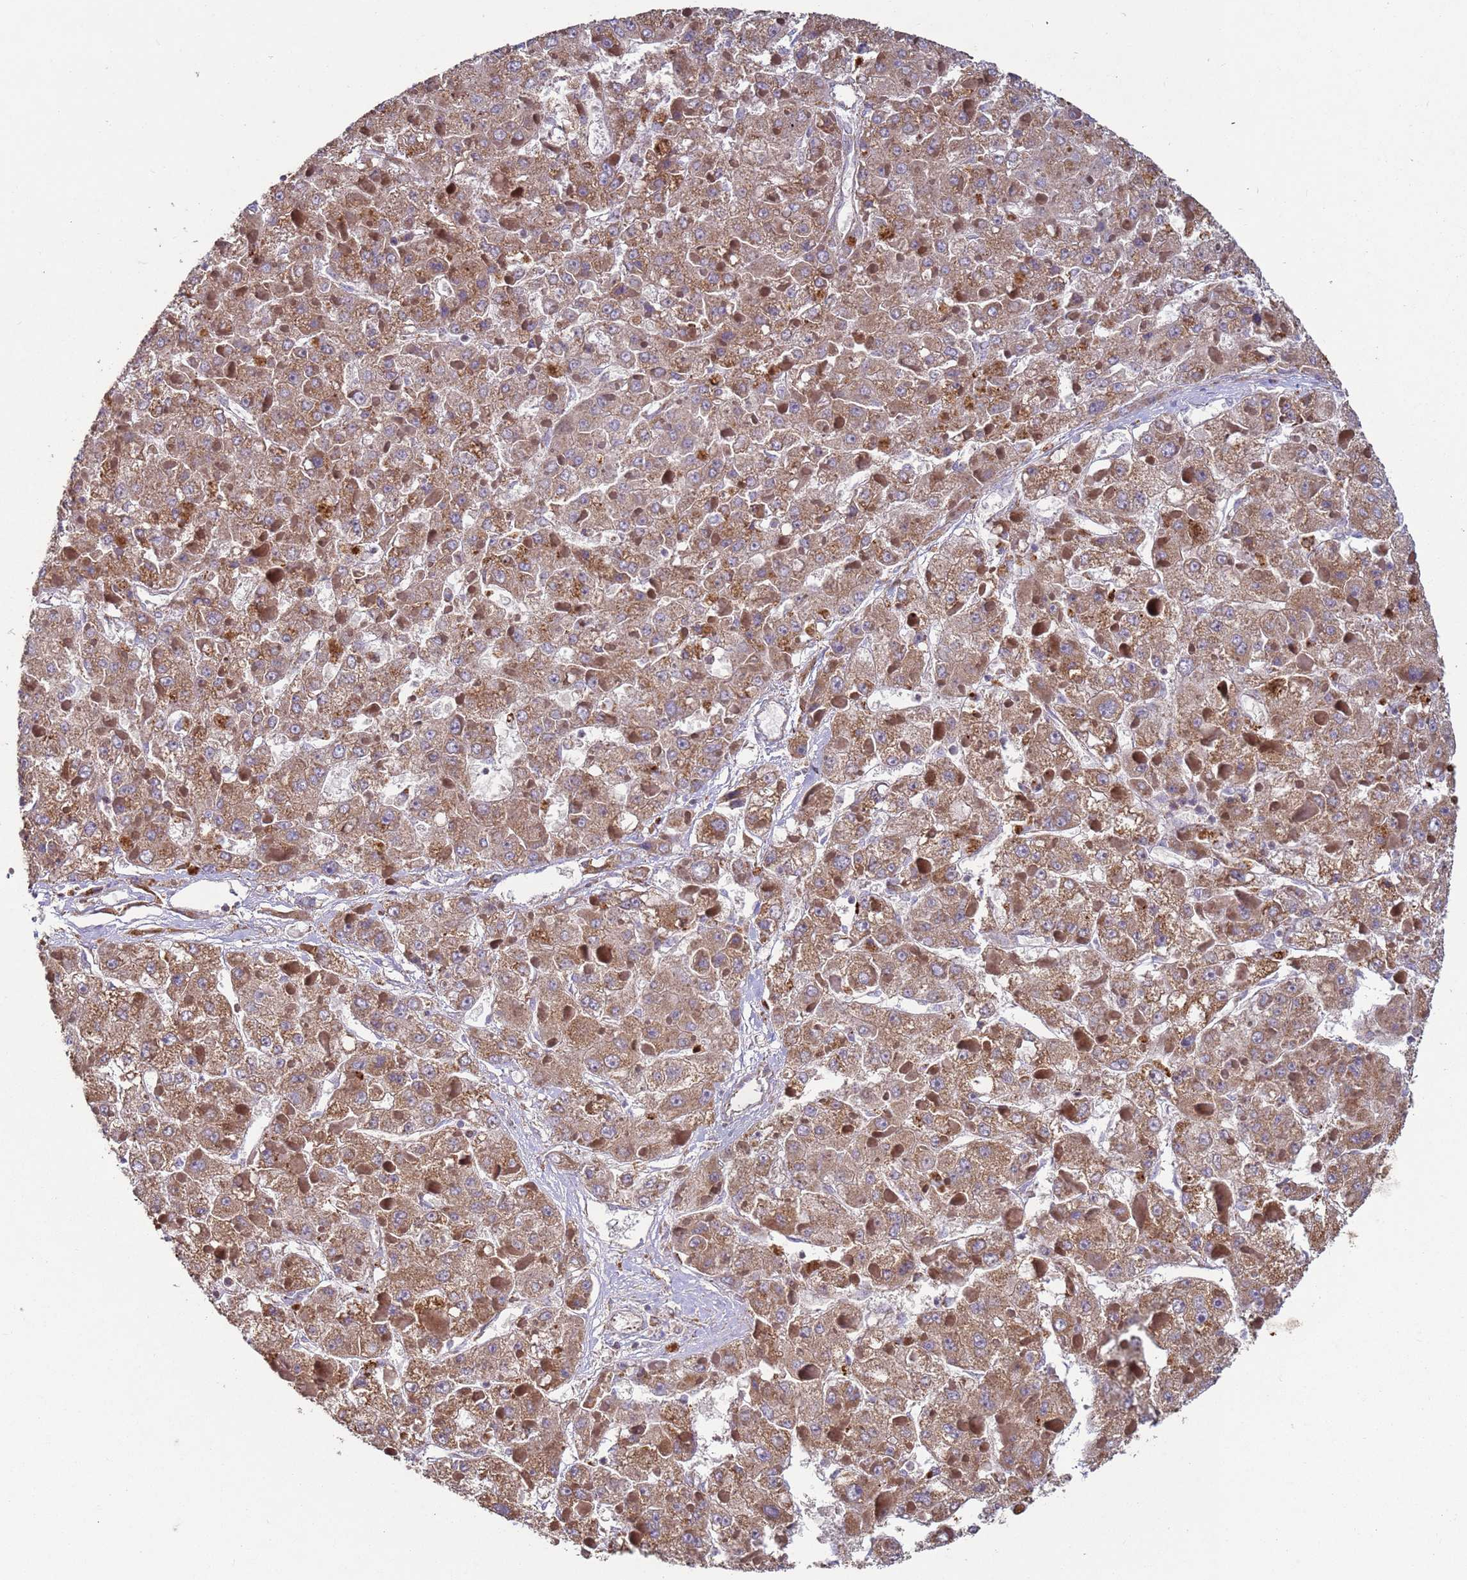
{"staining": {"intensity": "moderate", "quantity": ">75%", "location": "cytoplasmic/membranous"}, "tissue": "liver cancer", "cell_type": "Tumor cells", "image_type": "cancer", "snomed": [{"axis": "morphology", "description": "Carcinoma, Hepatocellular, NOS"}, {"axis": "topography", "description": "Liver"}], "caption": "Moderate cytoplasmic/membranous expression is identified in about >75% of tumor cells in liver cancer. The staining was performed using DAB (3,3'-diaminobenzidine), with brown indicating positive protein expression. Nuclei are stained blue with hematoxylin.", "gene": "FBXO33", "patient": {"sex": "female", "age": 73}}